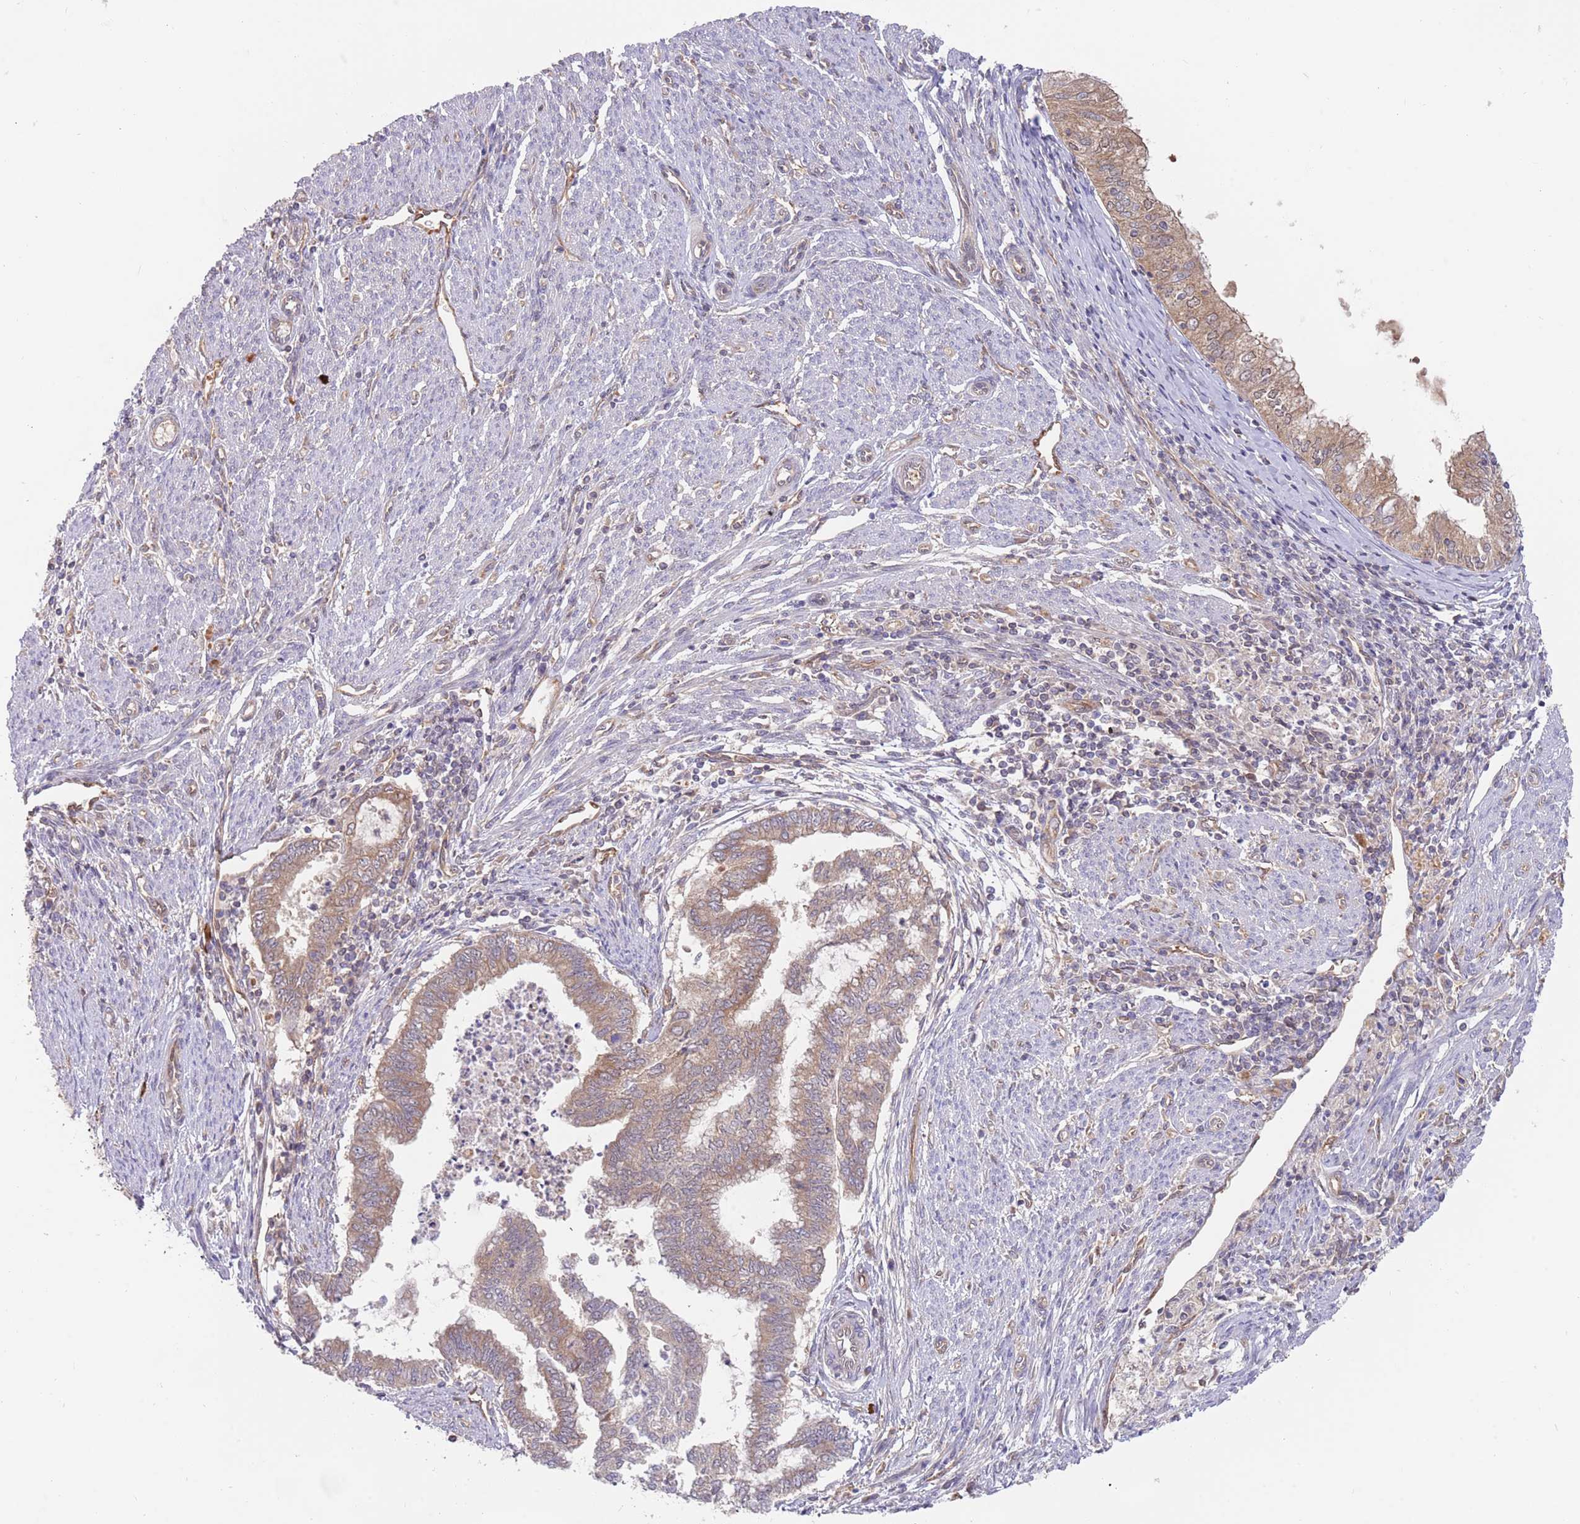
{"staining": {"intensity": "weak", "quantity": "25%-75%", "location": "cytoplasmic/membranous"}, "tissue": "endometrial cancer", "cell_type": "Tumor cells", "image_type": "cancer", "snomed": [{"axis": "morphology", "description": "Adenocarcinoma, NOS"}, {"axis": "topography", "description": "Endometrium"}], "caption": "DAB (3,3'-diaminobenzidine) immunohistochemical staining of human endometrial cancer shows weak cytoplasmic/membranous protein expression in approximately 25%-75% of tumor cells.", "gene": "GUK1", "patient": {"sex": "female", "age": 79}}